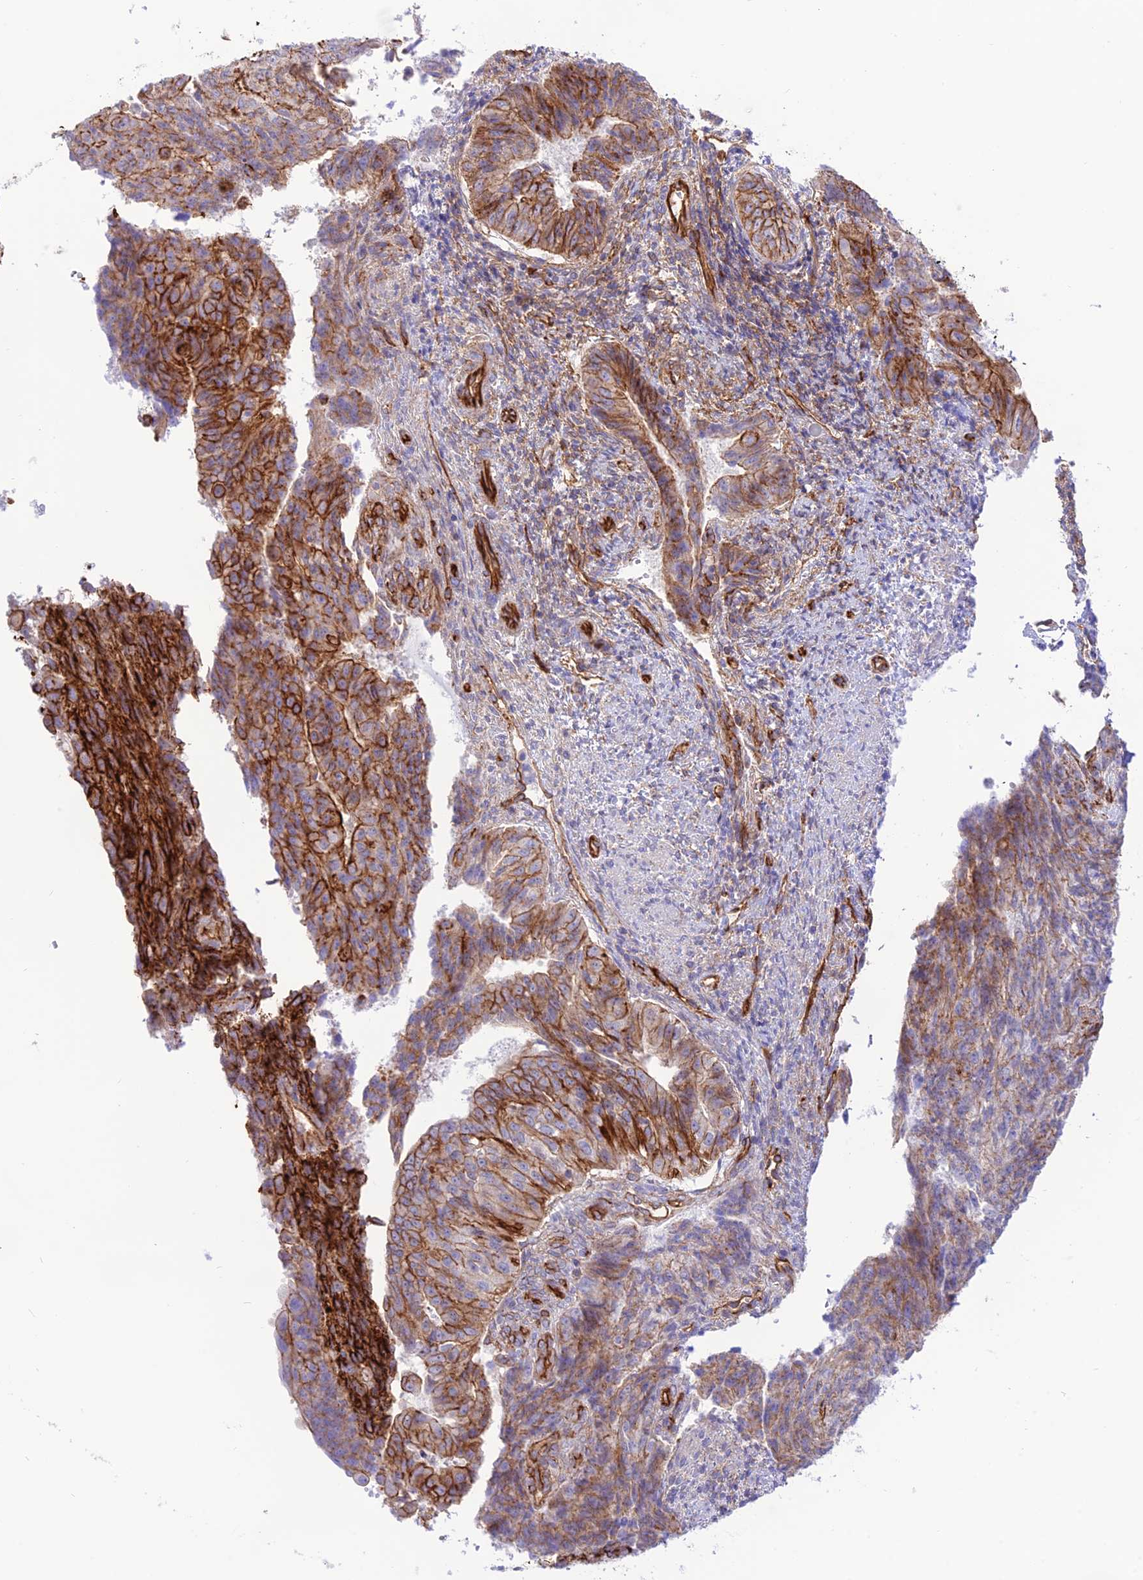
{"staining": {"intensity": "strong", "quantity": "25%-75%", "location": "cytoplasmic/membranous"}, "tissue": "endometrial cancer", "cell_type": "Tumor cells", "image_type": "cancer", "snomed": [{"axis": "morphology", "description": "Adenocarcinoma, NOS"}, {"axis": "topography", "description": "Endometrium"}], "caption": "An image of human adenocarcinoma (endometrial) stained for a protein reveals strong cytoplasmic/membranous brown staining in tumor cells.", "gene": "YPEL5", "patient": {"sex": "female", "age": 32}}